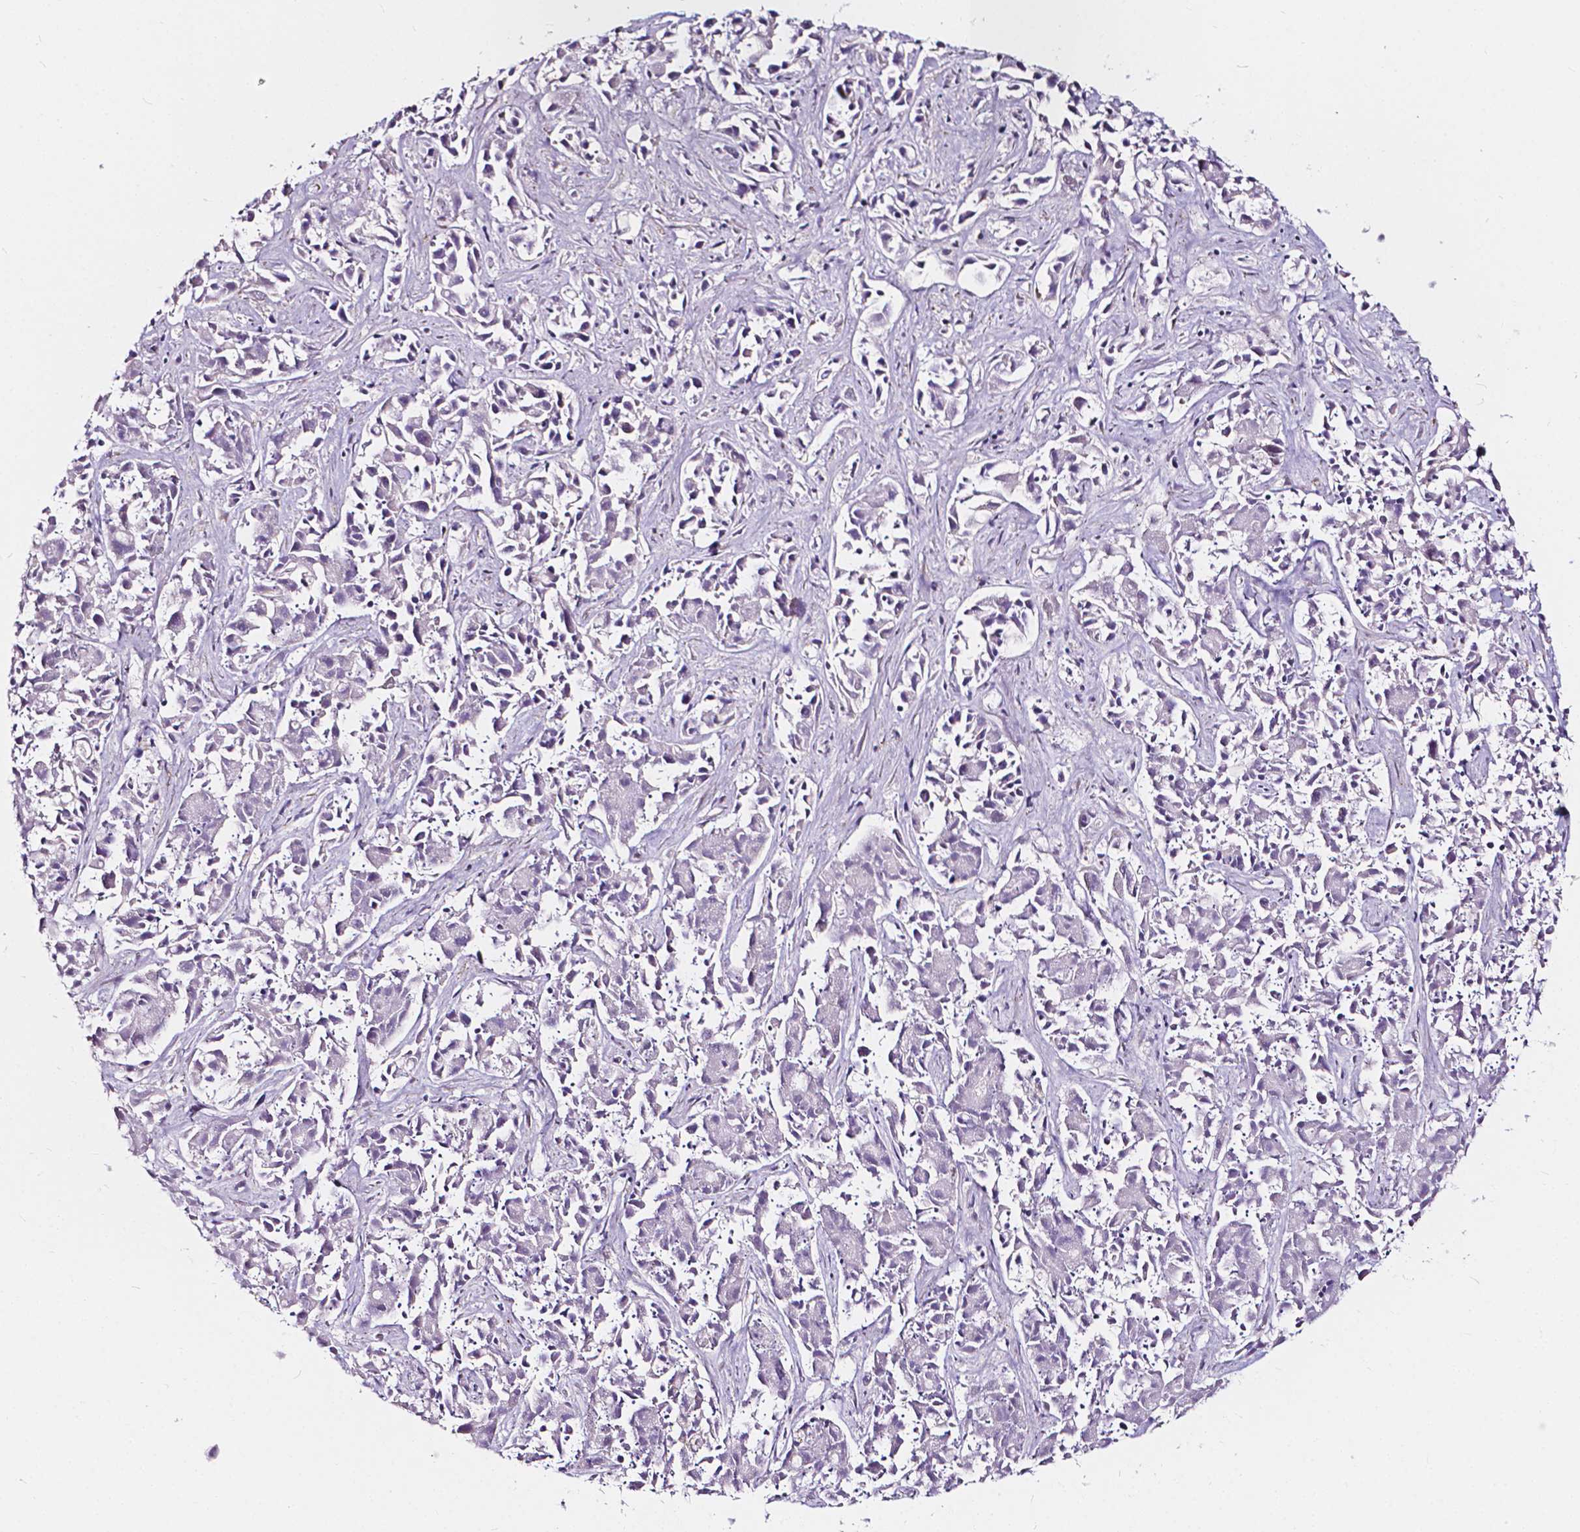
{"staining": {"intensity": "negative", "quantity": "none", "location": "none"}, "tissue": "liver cancer", "cell_type": "Tumor cells", "image_type": "cancer", "snomed": [{"axis": "morphology", "description": "Cholangiocarcinoma"}, {"axis": "topography", "description": "Liver"}], "caption": "High magnification brightfield microscopy of liver cancer stained with DAB (3,3'-diaminobenzidine) (brown) and counterstained with hematoxylin (blue): tumor cells show no significant expression. (DAB (3,3'-diaminobenzidine) IHC, high magnification).", "gene": "CLSTN2", "patient": {"sex": "female", "age": 81}}